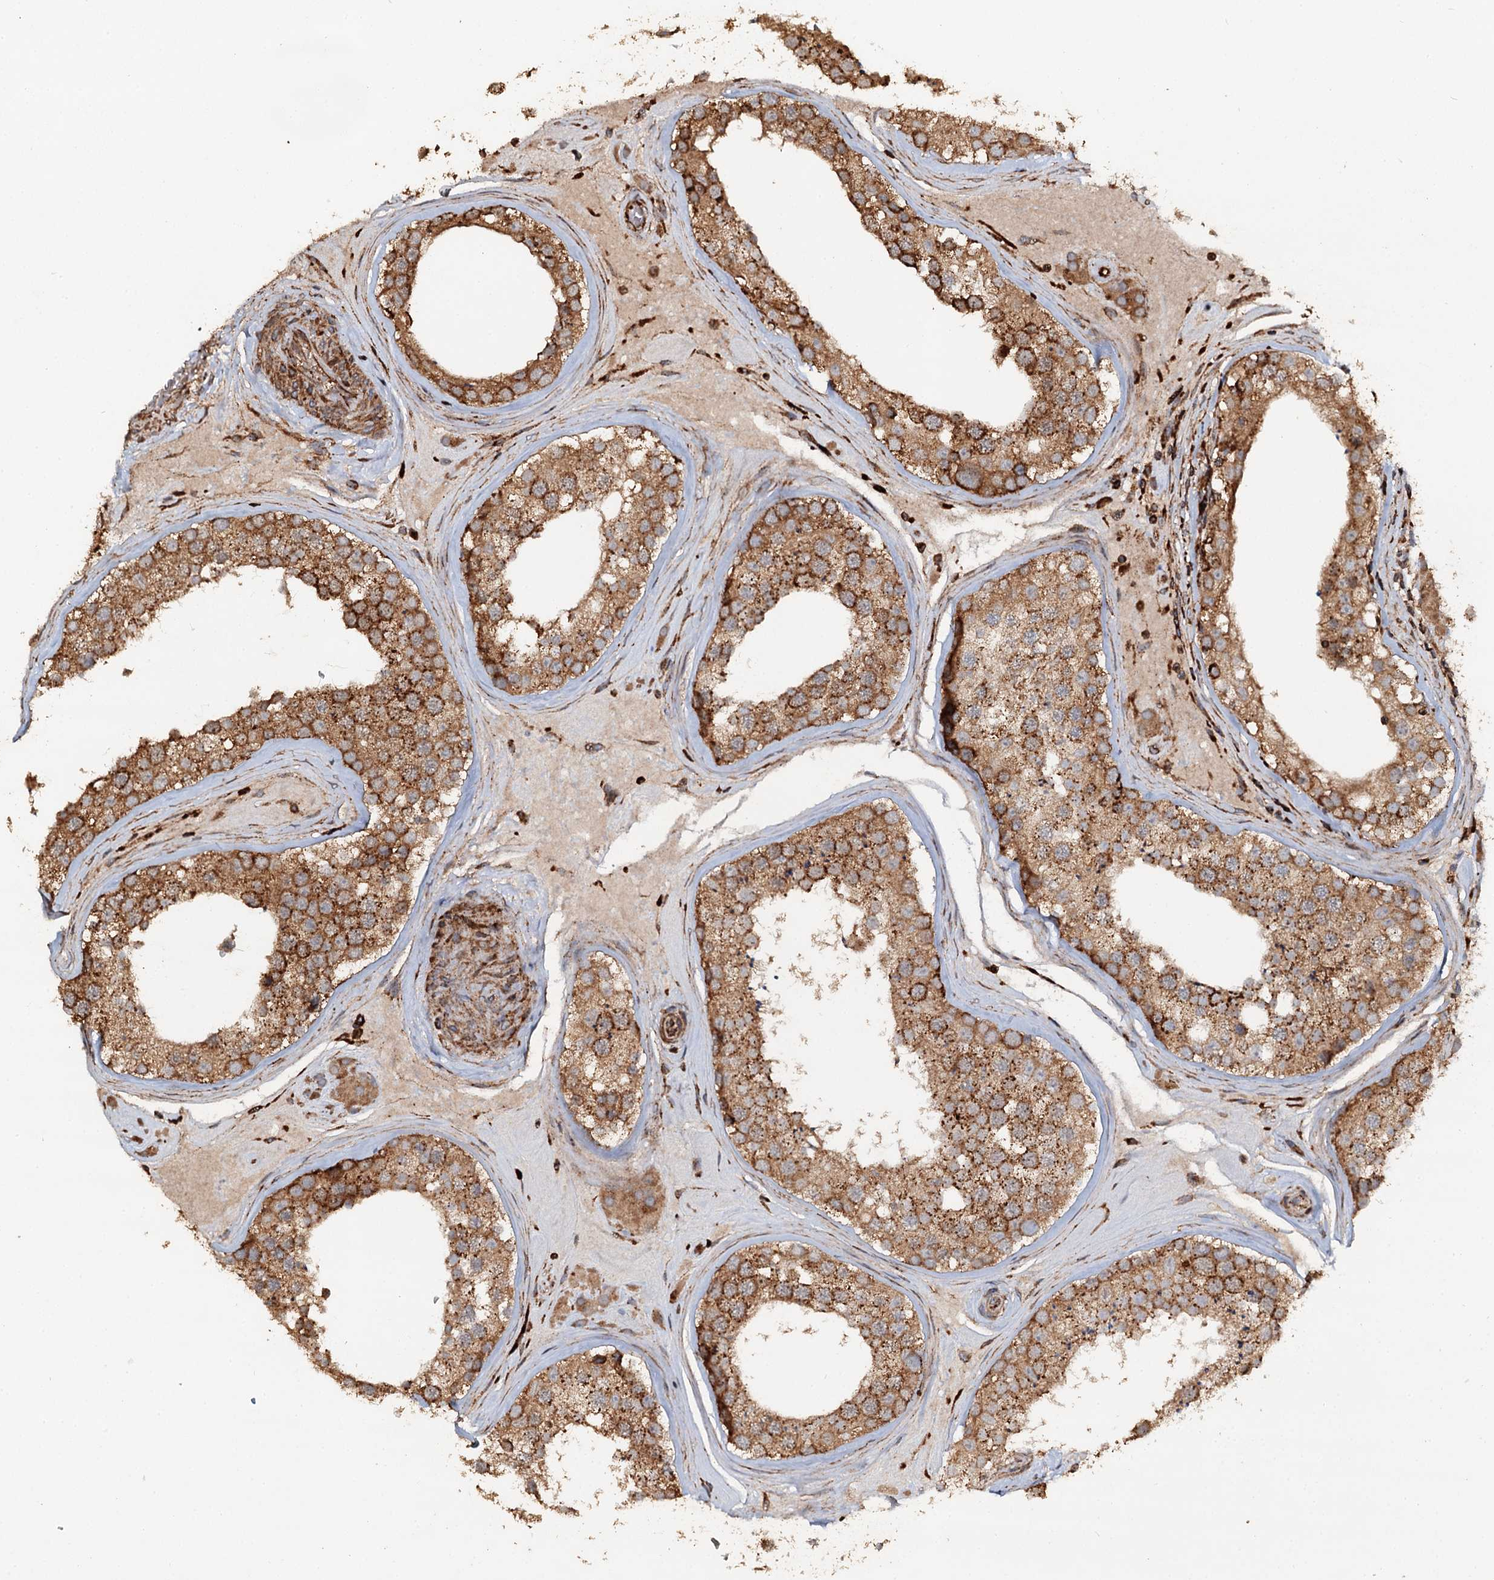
{"staining": {"intensity": "strong", "quantity": ">75%", "location": "cytoplasmic/membranous"}, "tissue": "testis", "cell_type": "Cells in seminiferous ducts", "image_type": "normal", "snomed": [{"axis": "morphology", "description": "Normal tissue, NOS"}, {"axis": "topography", "description": "Testis"}], "caption": "Immunohistochemical staining of unremarkable human testis shows strong cytoplasmic/membranous protein staining in about >75% of cells in seminiferous ducts. The protein is stained brown, and the nuclei are stained in blue (DAB IHC with brightfield microscopy, high magnification).", "gene": "WDR73", "patient": {"sex": "male", "age": 46}}